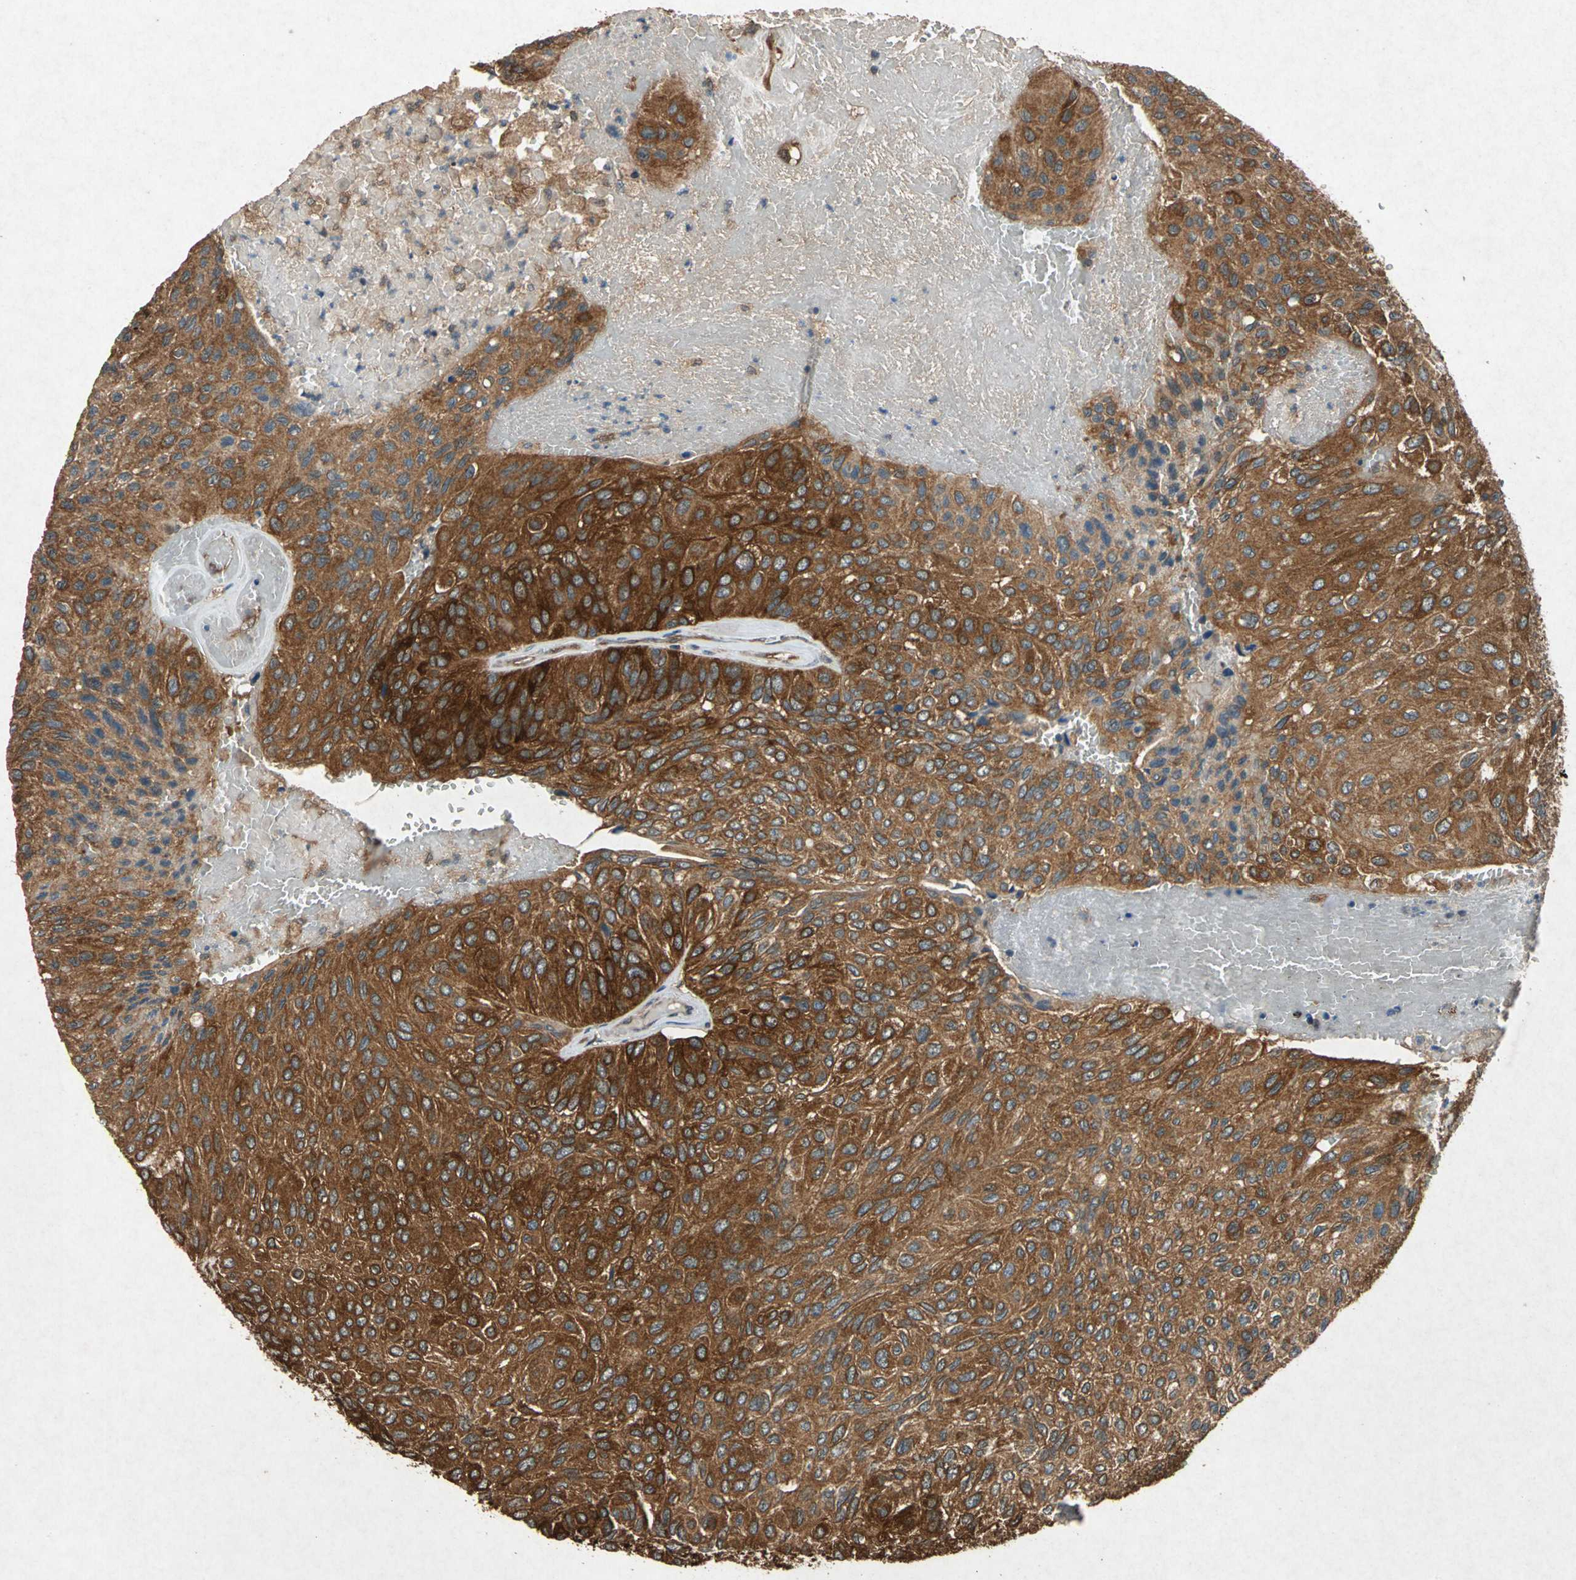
{"staining": {"intensity": "strong", "quantity": ">75%", "location": "cytoplasmic/membranous"}, "tissue": "urothelial cancer", "cell_type": "Tumor cells", "image_type": "cancer", "snomed": [{"axis": "morphology", "description": "Urothelial carcinoma, High grade"}, {"axis": "topography", "description": "Urinary bladder"}], "caption": "Urothelial cancer was stained to show a protein in brown. There is high levels of strong cytoplasmic/membranous positivity in about >75% of tumor cells.", "gene": "HSP90AB1", "patient": {"sex": "male", "age": 66}}